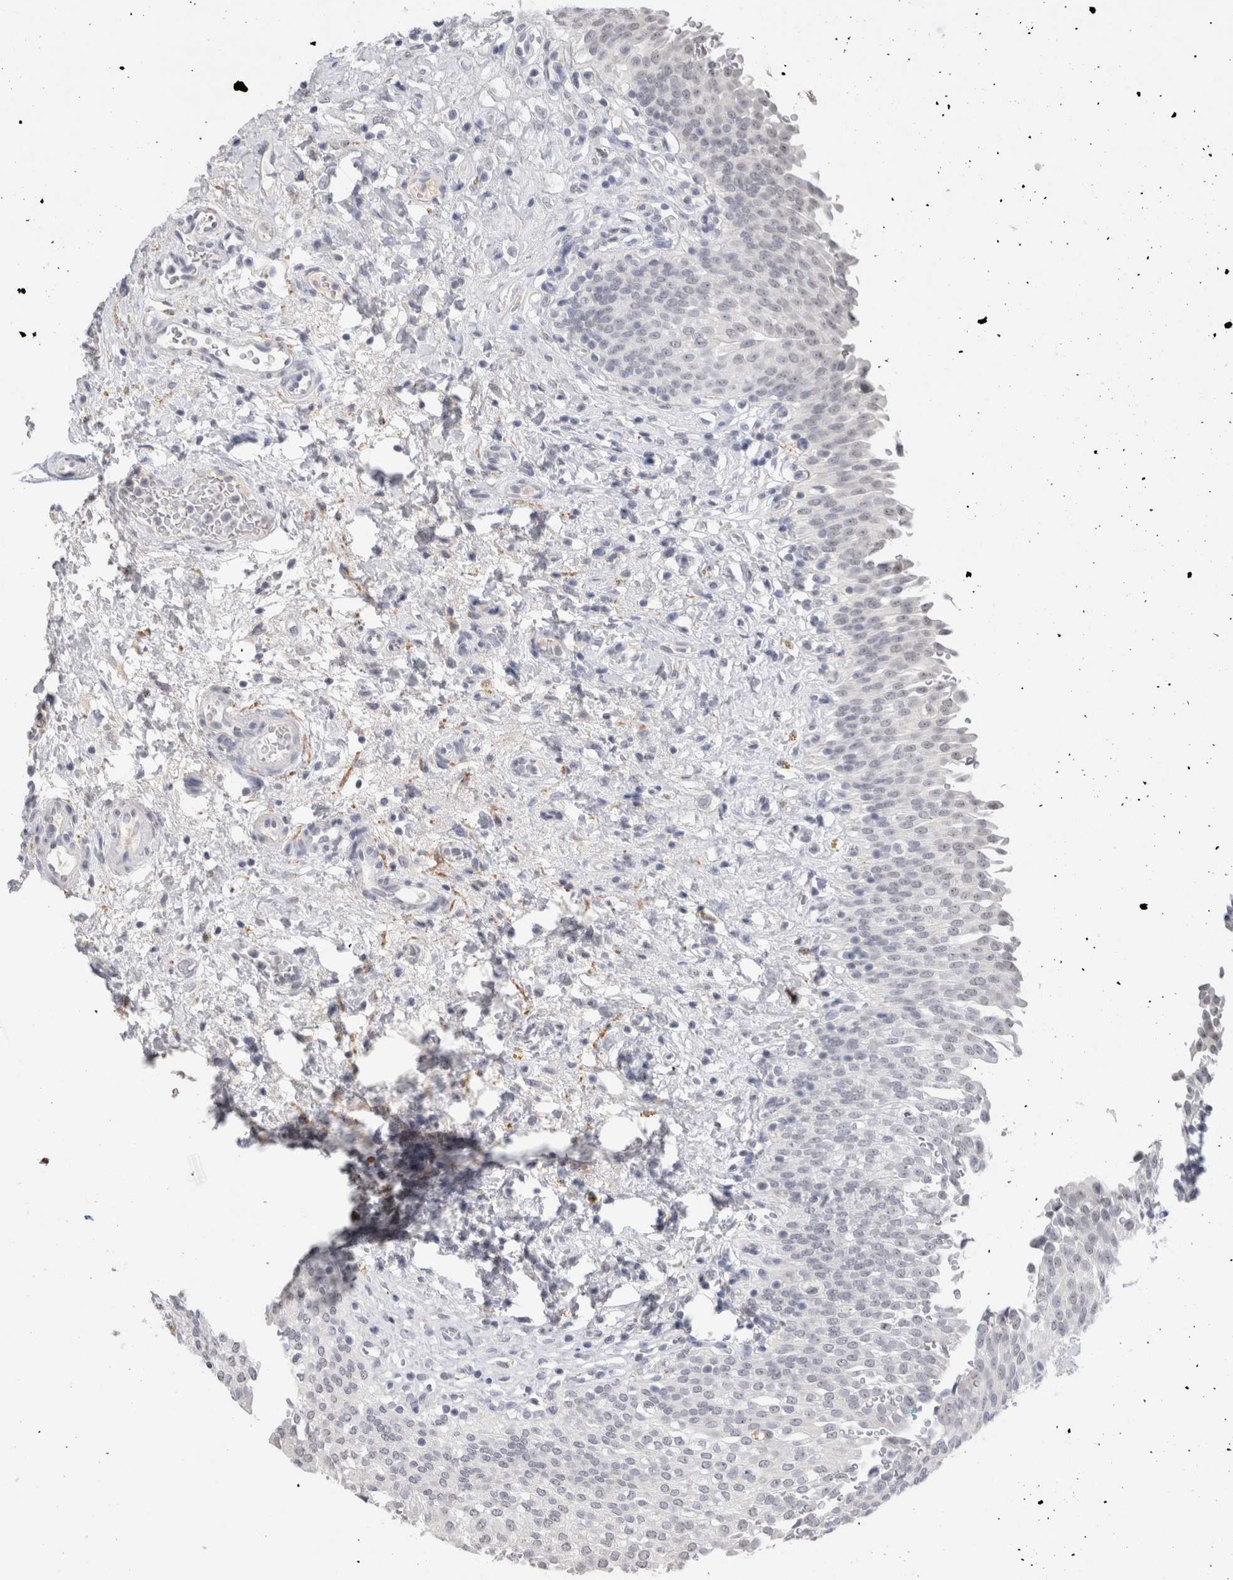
{"staining": {"intensity": "negative", "quantity": "none", "location": "none"}, "tissue": "urinary bladder", "cell_type": "Urothelial cells", "image_type": "normal", "snomed": [{"axis": "morphology", "description": "Urothelial carcinoma, High grade"}, {"axis": "topography", "description": "Urinary bladder"}], "caption": "IHC micrograph of normal human urinary bladder stained for a protein (brown), which demonstrates no expression in urothelial cells. (DAB immunohistochemistry (IHC) visualized using brightfield microscopy, high magnification).", "gene": "CADM3", "patient": {"sex": "male", "age": 46}}